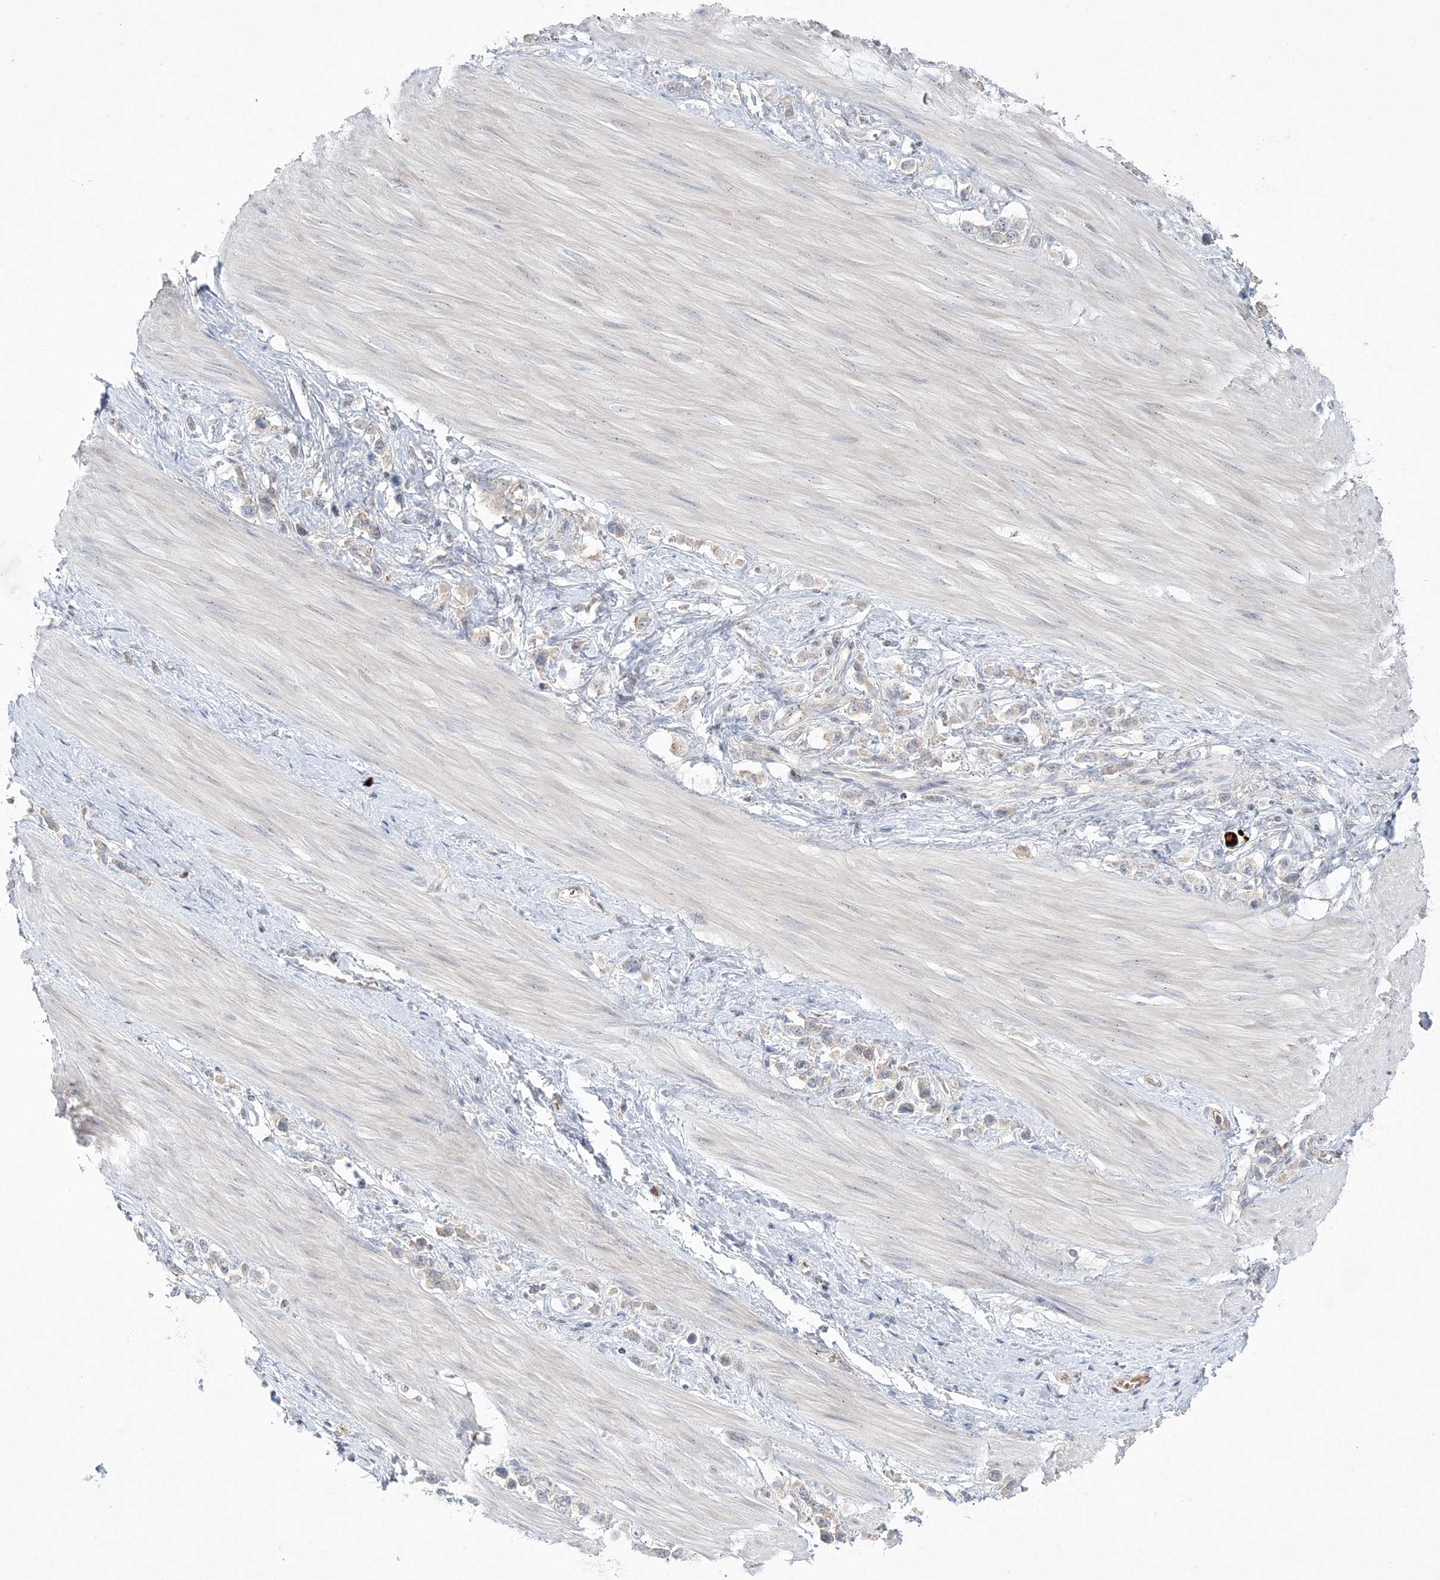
{"staining": {"intensity": "weak", "quantity": ">75%", "location": "cytoplasmic/membranous"}, "tissue": "stomach cancer", "cell_type": "Tumor cells", "image_type": "cancer", "snomed": [{"axis": "morphology", "description": "Adenocarcinoma, NOS"}, {"axis": "topography", "description": "Stomach"}], "caption": "Immunohistochemistry (IHC) image of human stomach cancer stained for a protein (brown), which displays low levels of weak cytoplasmic/membranous staining in about >75% of tumor cells.", "gene": "ADAMTS12", "patient": {"sex": "female", "age": 65}}